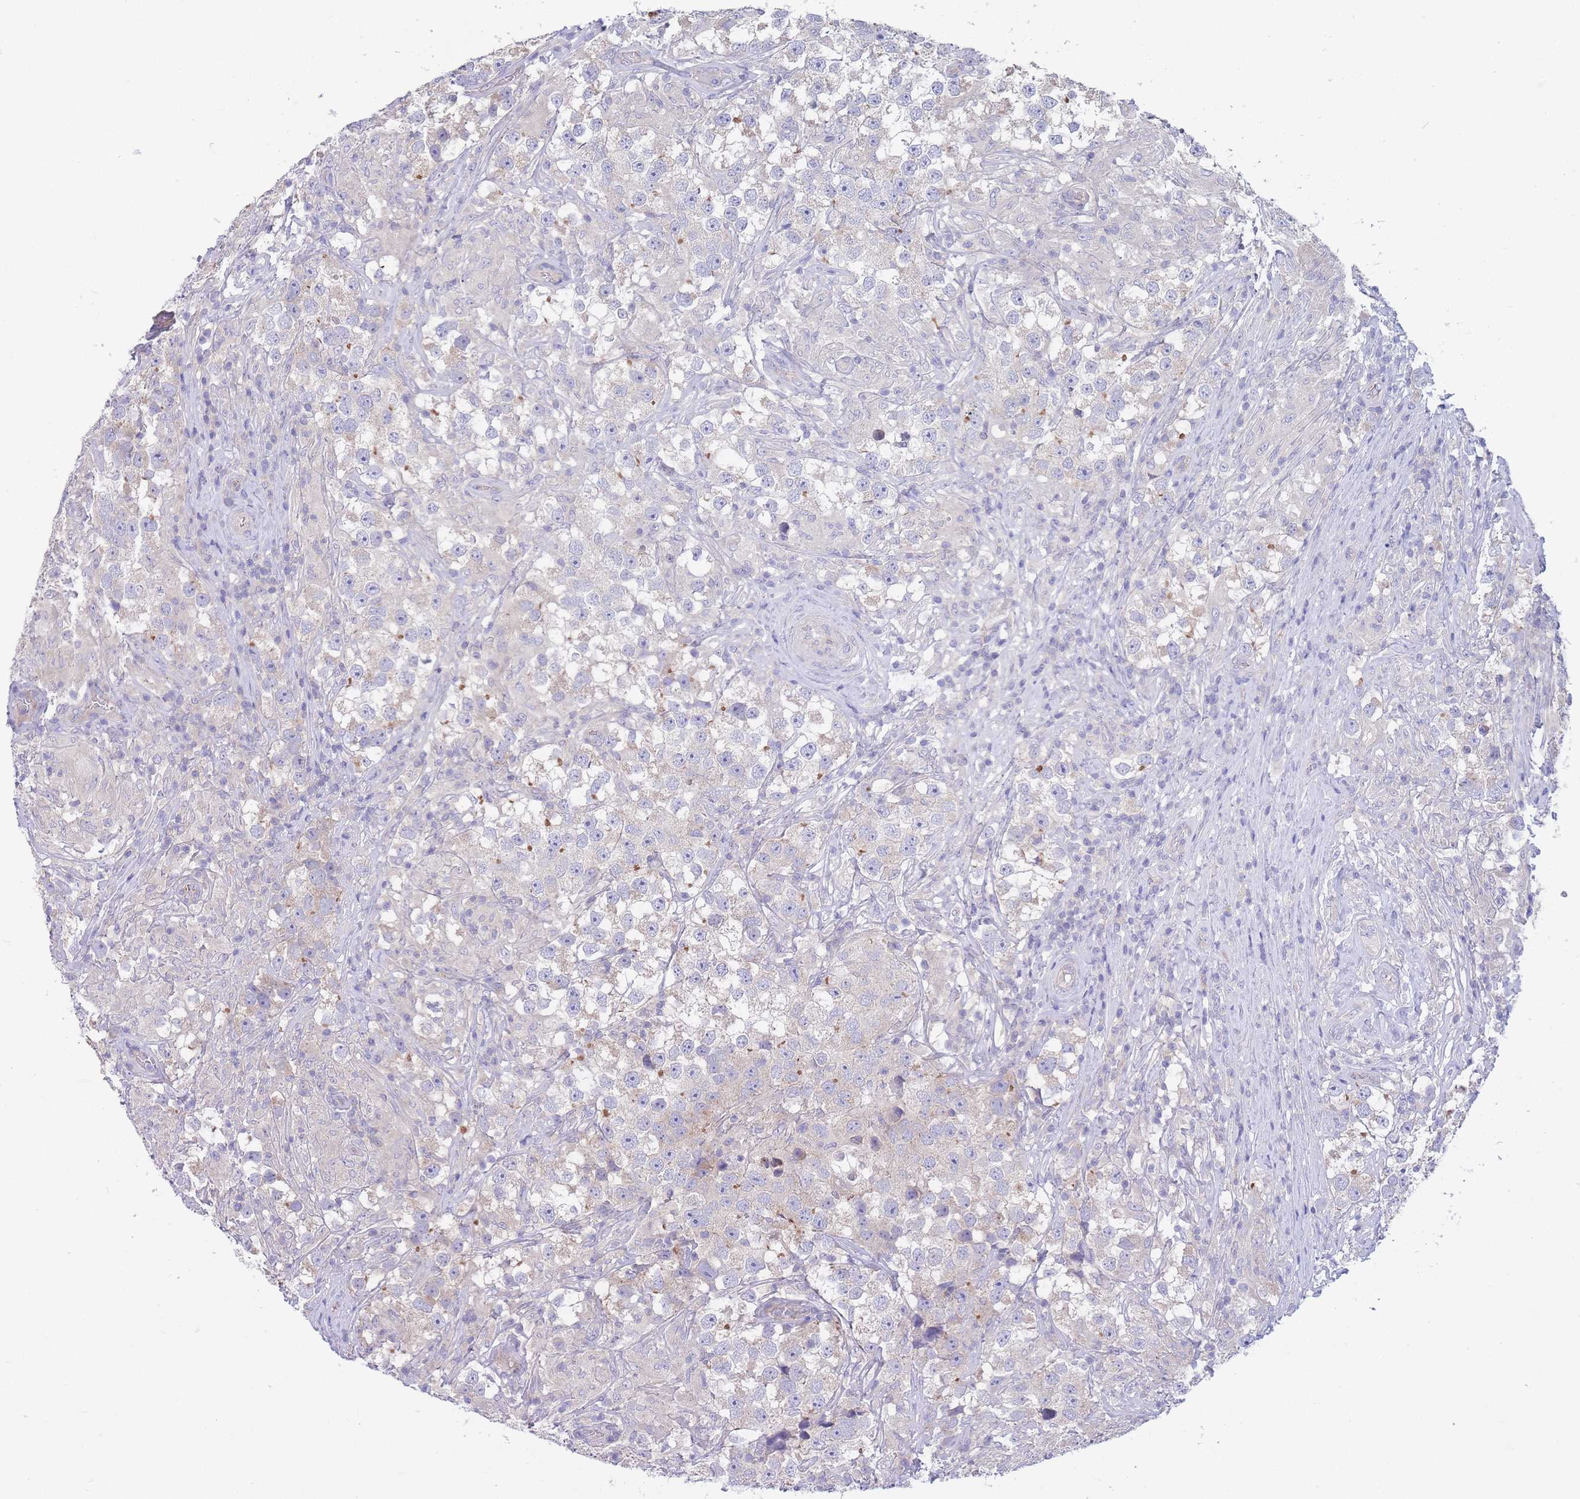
{"staining": {"intensity": "negative", "quantity": "none", "location": "none"}, "tissue": "testis cancer", "cell_type": "Tumor cells", "image_type": "cancer", "snomed": [{"axis": "morphology", "description": "Seminoma, NOS"}, {"axis": "topography", "description": "Testis"}], "caption": "Tumor cells are negative for brown protein staining in testis cancer (seminoma).", "gene": "ALS2CL", "patient": {"sex": "male", "age": 46}}